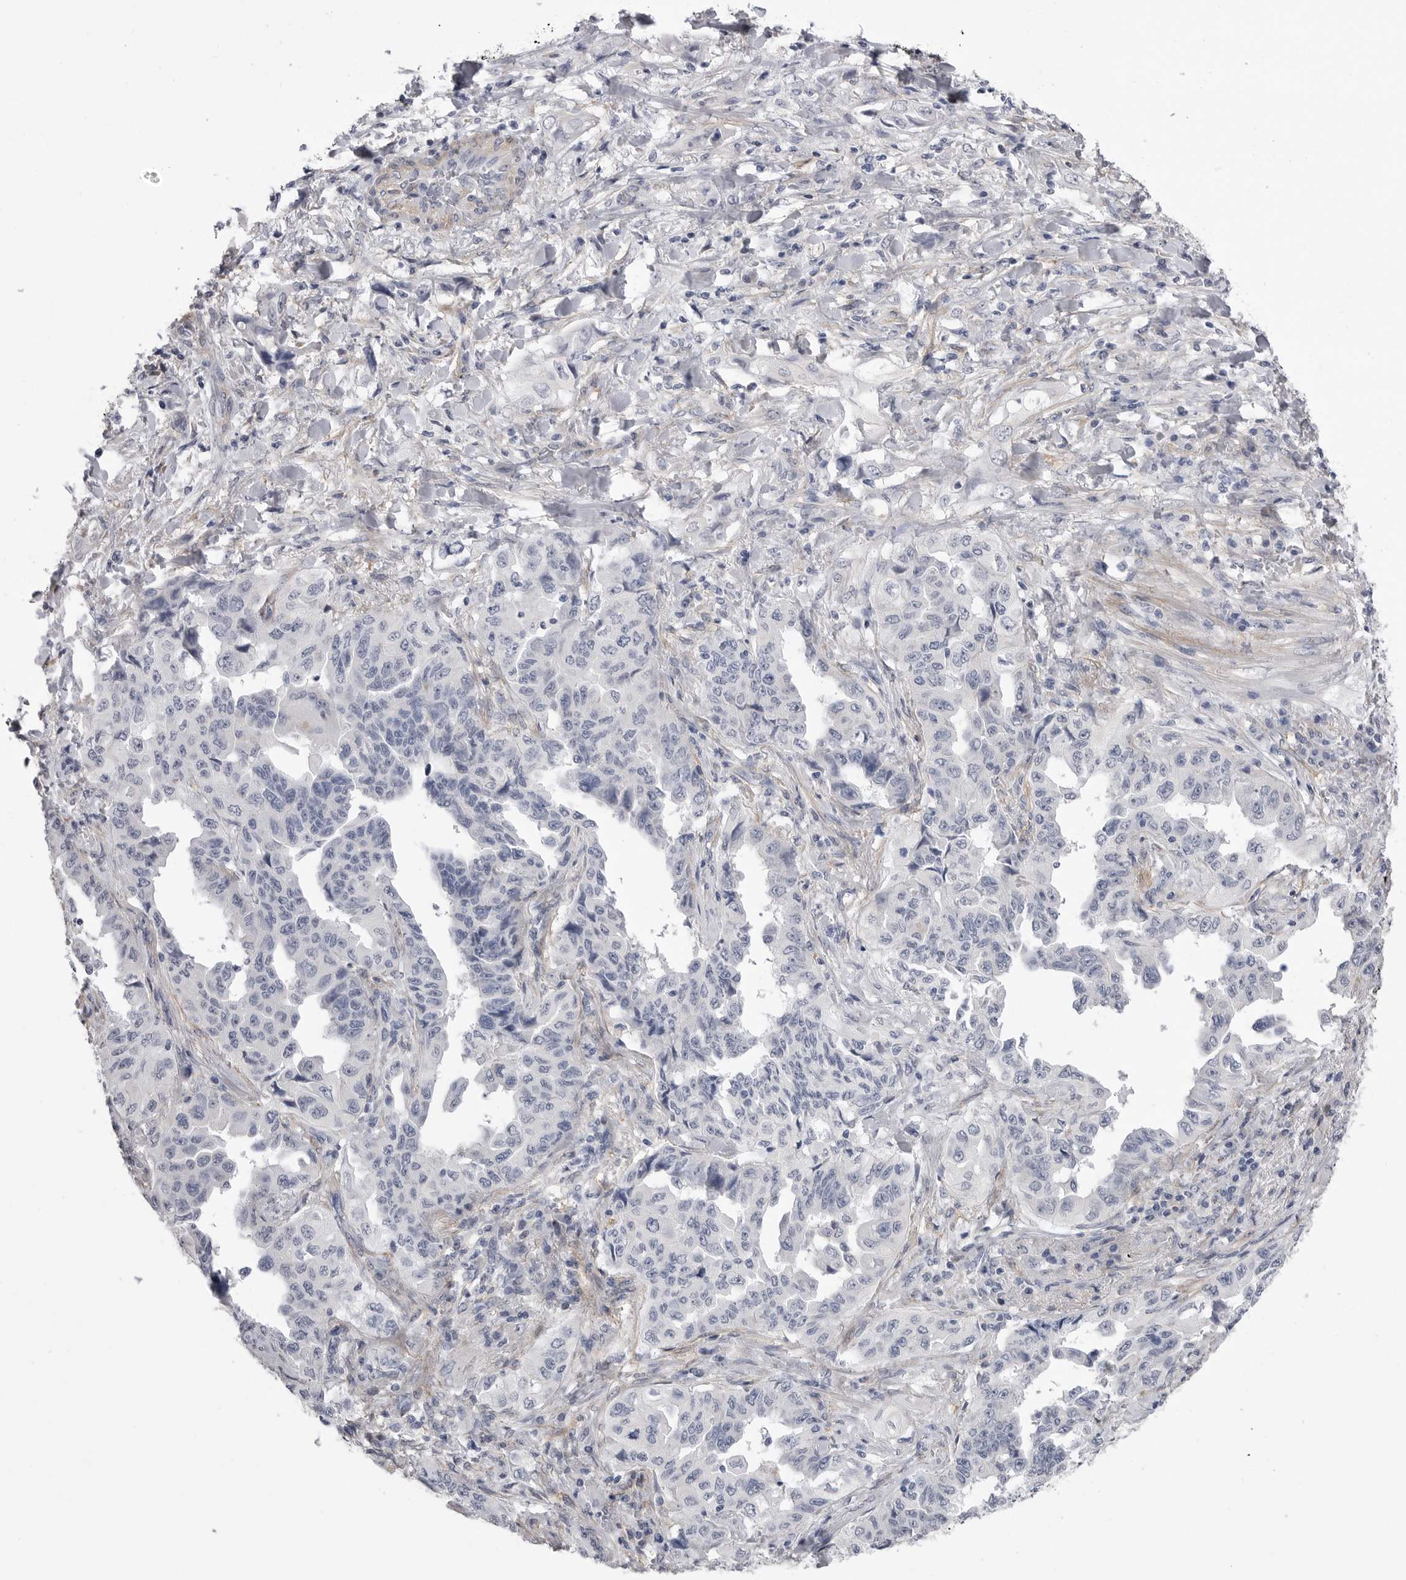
{"staining": {"intensity": "negative", "quantity": "none", "location": "none"}, "tissue": "lung cancer", "cell_type": "Tumor cells", "image_type": "cancer", "snomed": [{"axis": "morphology", "description": "Adenocarcinoma, NOS"}, {"axis": "topography", "description": "Lung"}], "caption": "Tumor cells are negative for protein expression in human adenocarcinoma (lung). The staining is performed using DAB brown chromogen with nuclei counter-stained in using hematoxylin.", "gene": "AKAP12", "patient": {"sex": "female", "age": 51}}